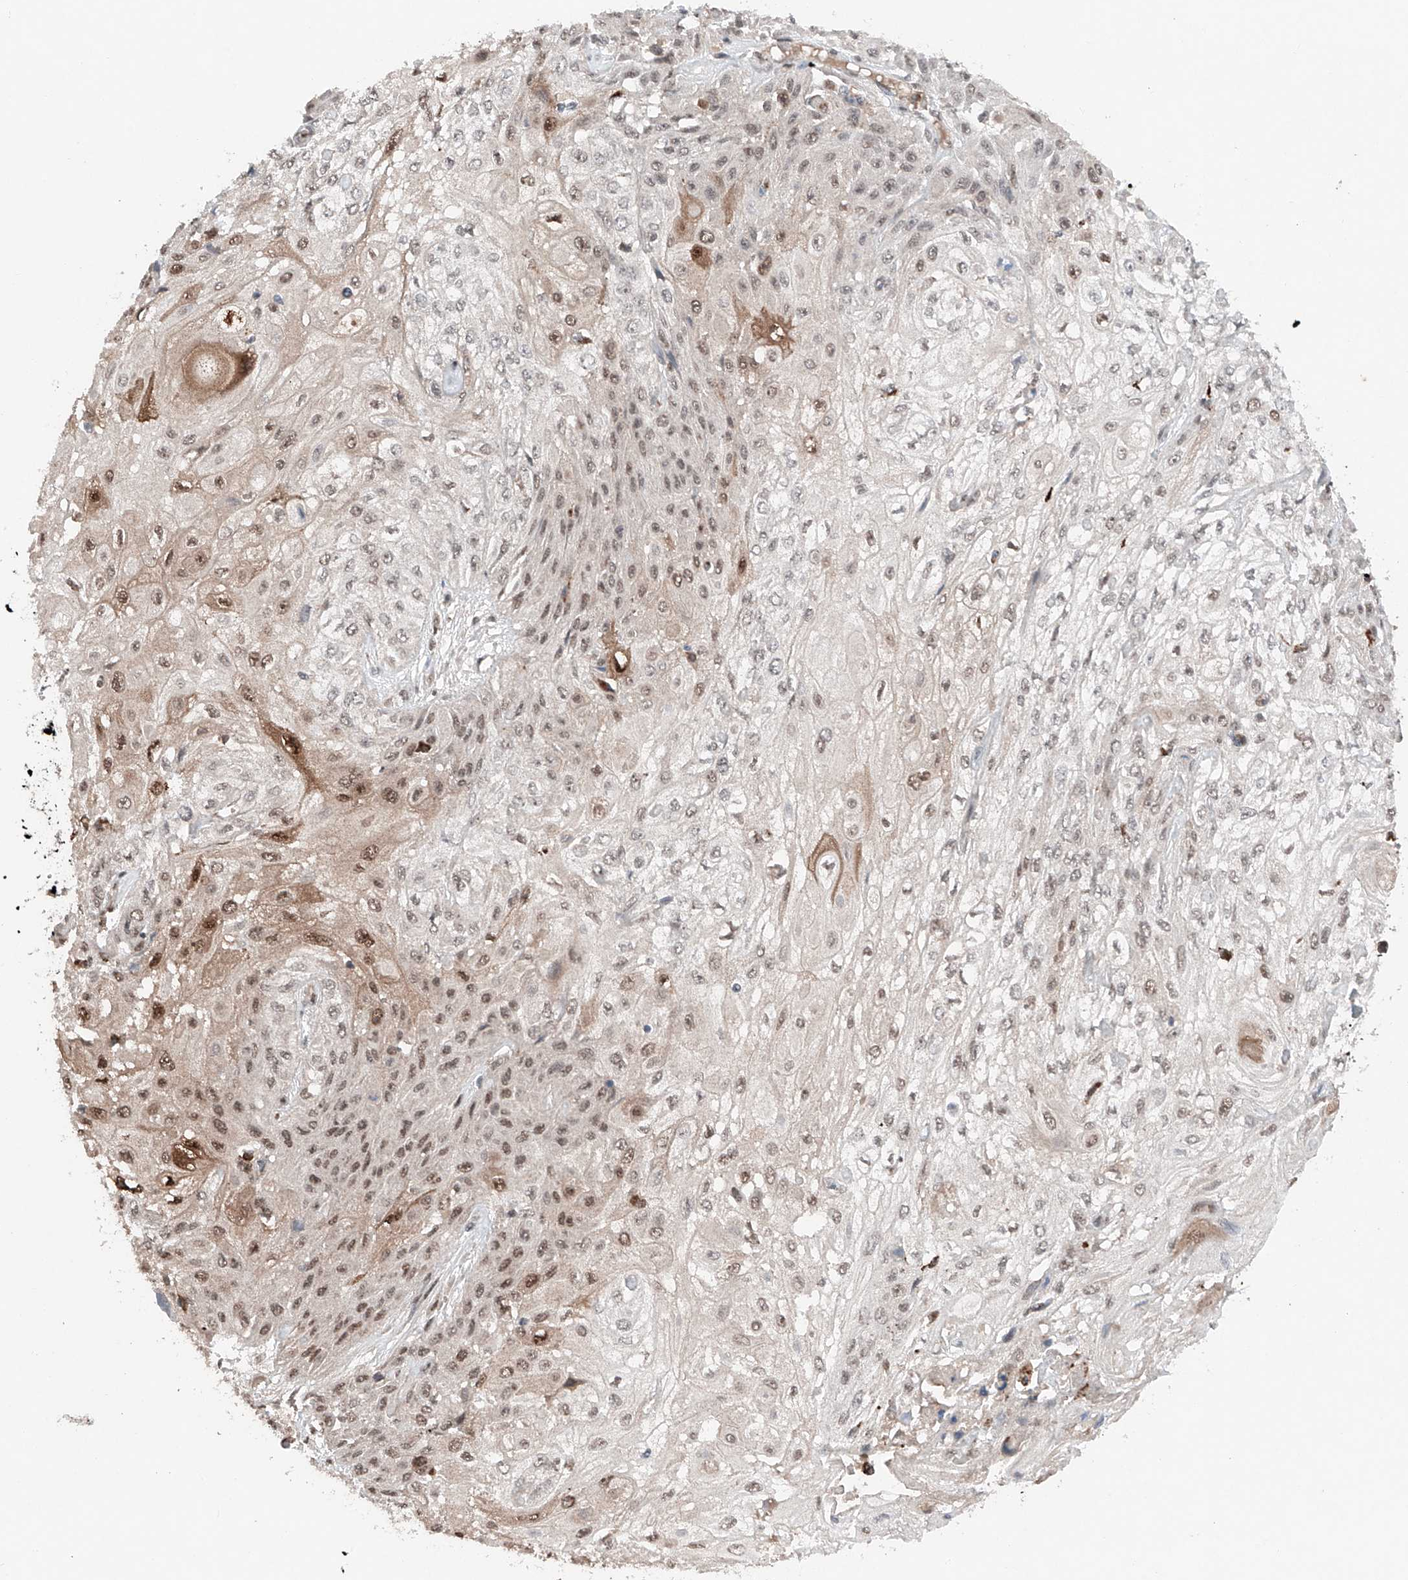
{"staining": {"intensity": "moderate", "quantity": "25%-75%", "location": "nuclear"}, "tissue": "skin cancer", "cell_type": "Tumor cells", "image_type": "cancer", "snomed": [{"axis": "morphology", "description": "Squamous cell carcinoma, NOS"}, {"axis": "morphology", "description": "Squamous cell carcinoma, metastatic, NOS"}, {"axis": "topography", "description": "Skin"}, {"axis": "topography", "description": "Lymph node"}], "caption": "Protein analysis of skin squamous cell carcinoma tissue reveals moderate nuclear expression in about 25%-75% of tumor cells.", "gene": "TBX4", "patient": {"sex": "male", "age": 75}}